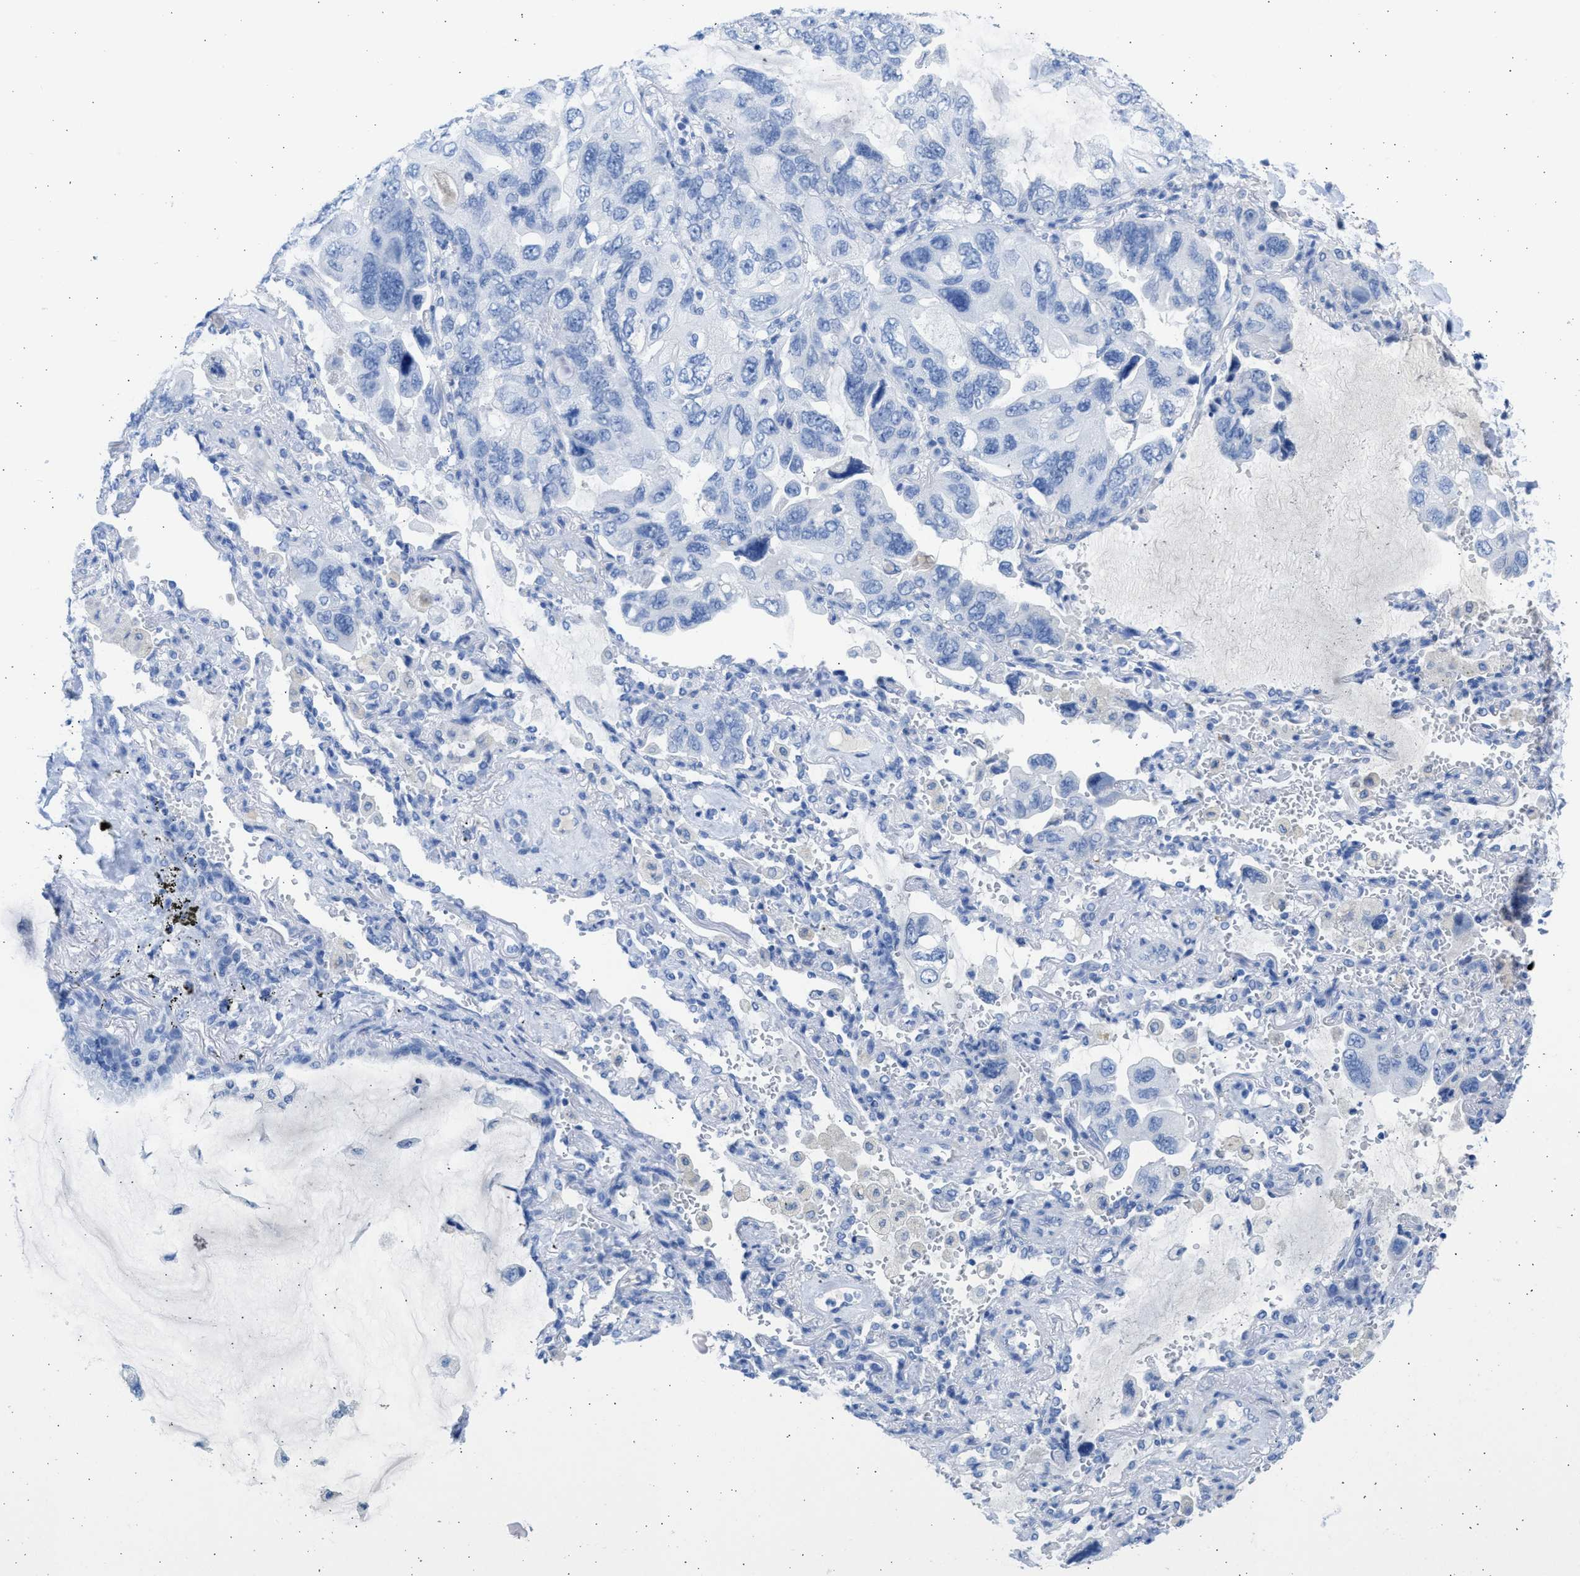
{"staining": {"intensity": "negative", "quantity": "none", "location": "none"}, "tissue": "lung cancer", "cell_type": "Tumor cells", "image_type": "cancer", "snomed": [{"axis": "morphology", "description": "Squamous cell carcinoma, NOS"}, {"axis": "topography", "description": "Lung"}], "caption": "A high-resolution histopathology image shows immunohistochemistry staining of lung cancer (squamous cell carcinoma), which reveals no significant expression in tumor cells.", "gene": "SPATA3", "patient": {"sex": "female", "age": 73}}